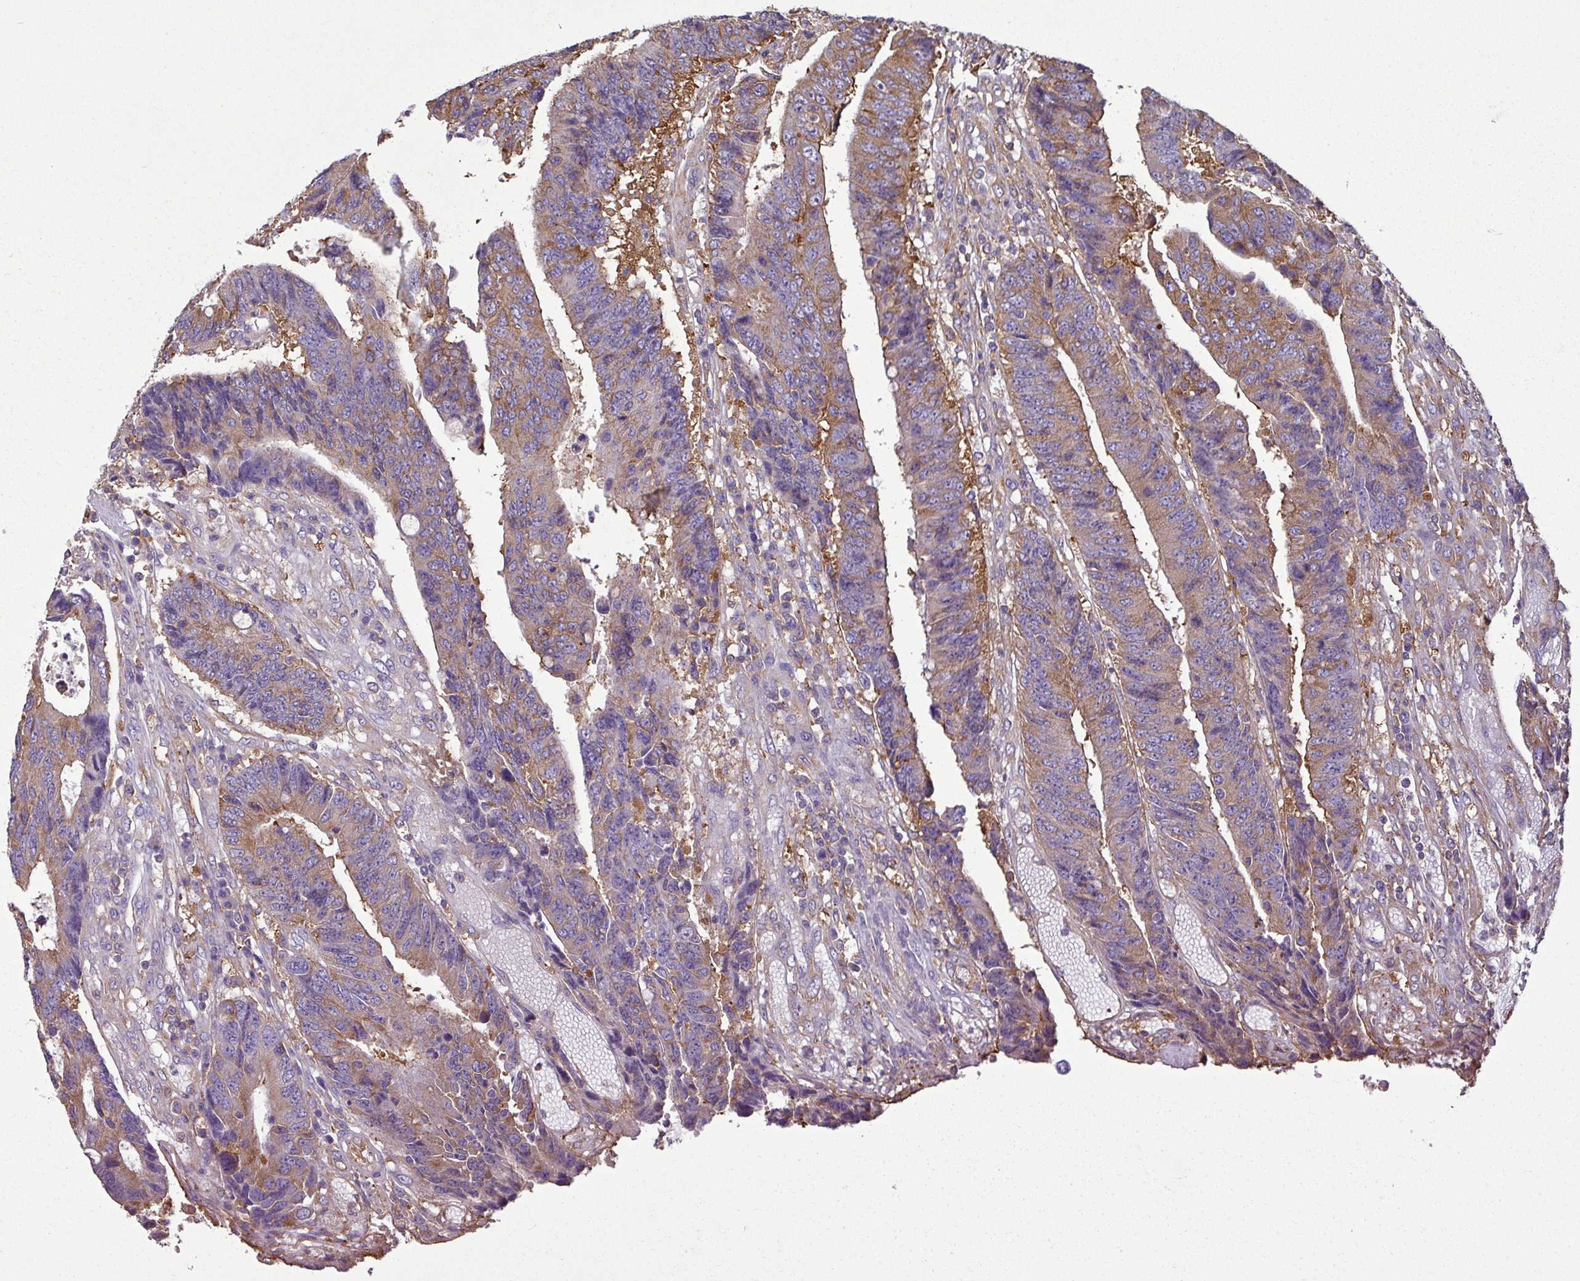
{"staining": {"intensity": "moderate", "quantity": "25%-75%", "location": "cytoplasmic/membranous"}, "tissue": "colorectal cancer", "cell_type": "Tumor cells", "image_type": "cancer", "snomed": [{"axis": "morphology", "description": "Adenocarcinoma, NOS"}, {"axis": "topography", "description": "Rectum"}], "caption": "Brown immunohistochemical staining in adenocarcinoma (colorectal) displays moderate cytoplasmic/membranous staining in about 25%-75% of tumor cells.", "gene": "XNDC1N", "patient": {"sex": "male", "age": 84}}